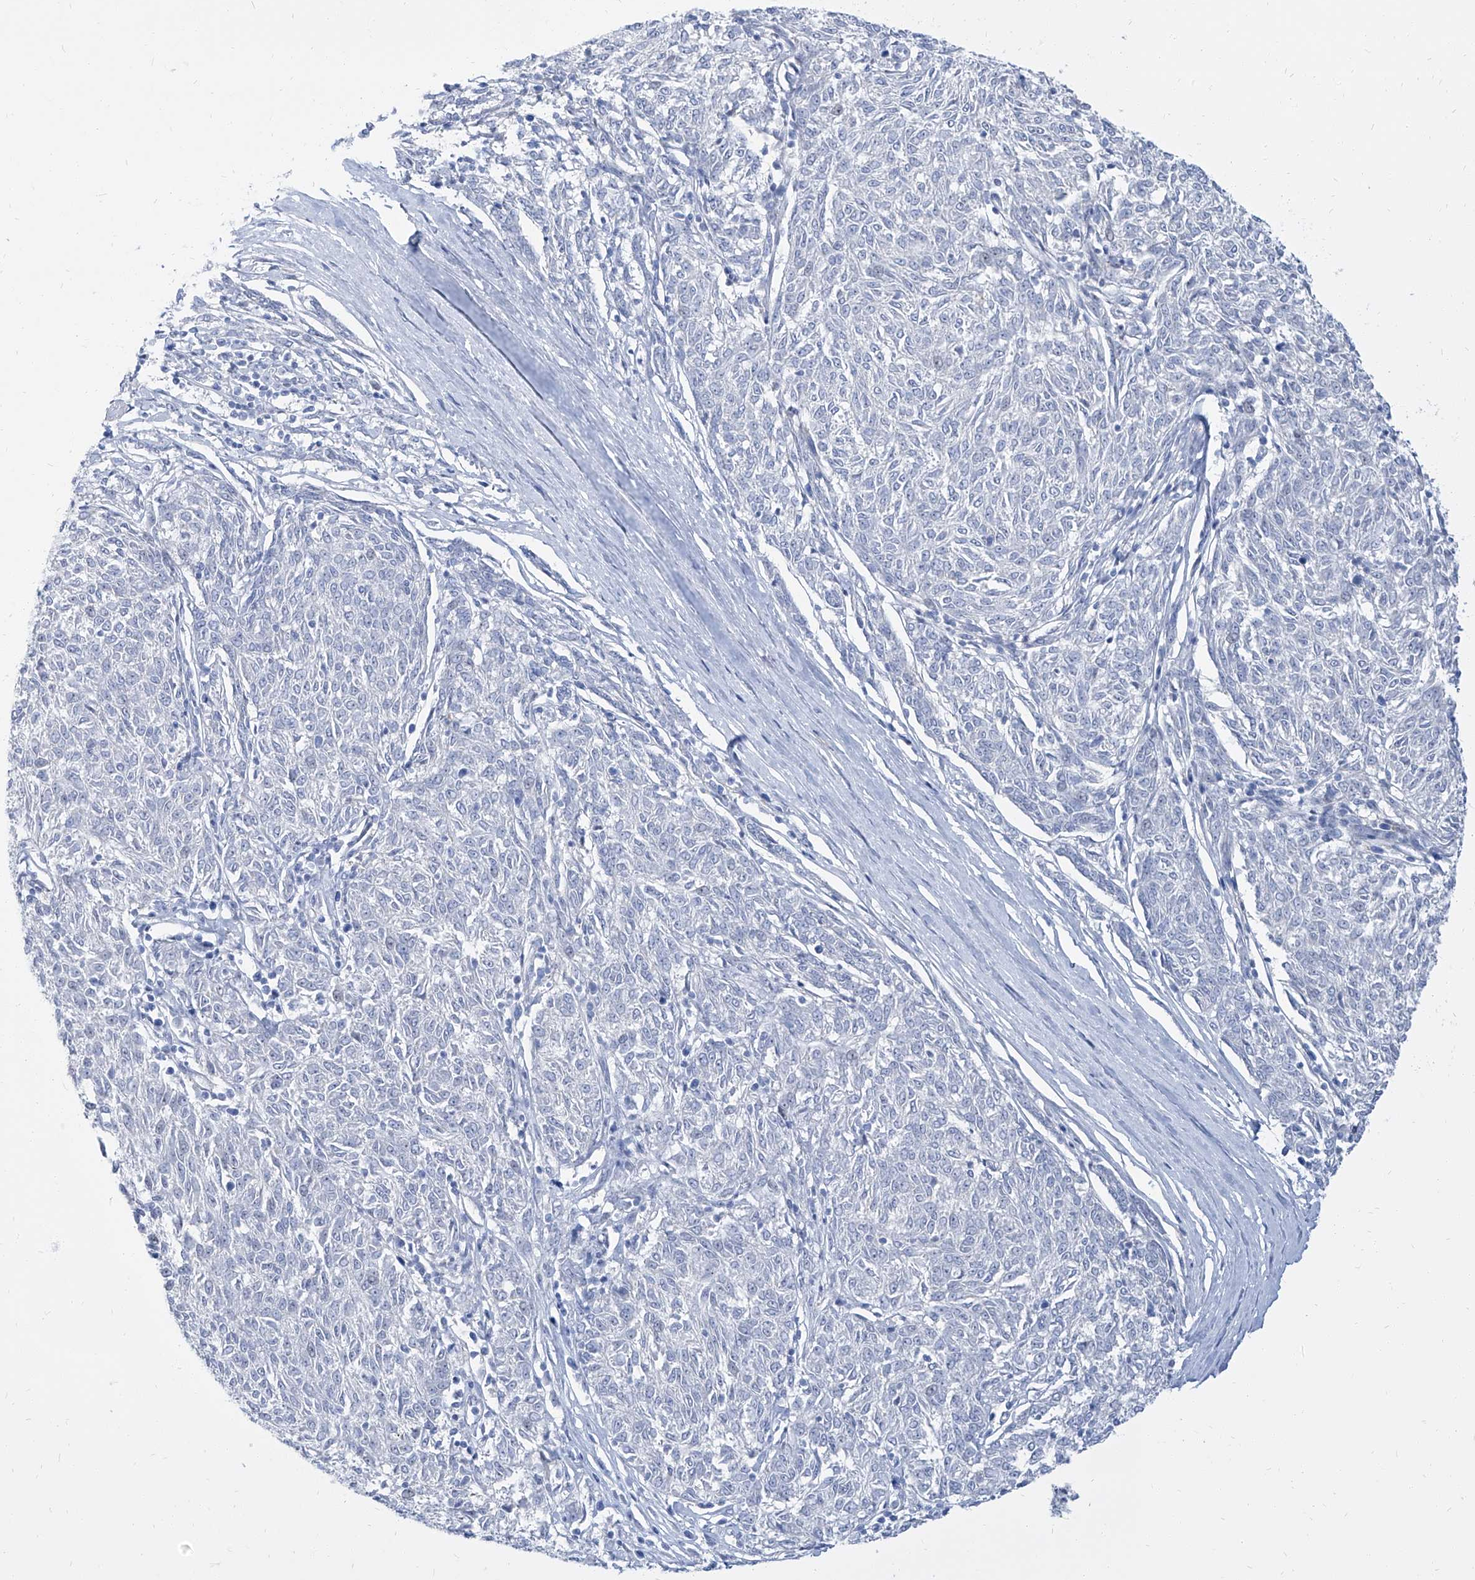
{"staining": {"intensity": "negative", "quantity": "none", "location": "none"}, "tissue": "melanoma", "cell_type": "Tumor cells", "image_type": "cancer", "snomed": [{"axis": "morphology", "description": "Malignant melanoma, NOS"}, {"axis": "topography", "description": "Skin"}], "caption": "The histopathology image exhibits no significant staining in tumor cells of melanoma. (DAB immunohistochemistry (IHC) visualized using brightfield microscopy, high magnification).", "gene": "TXLNB", "patient": {"sex": "female", "age": 72}}